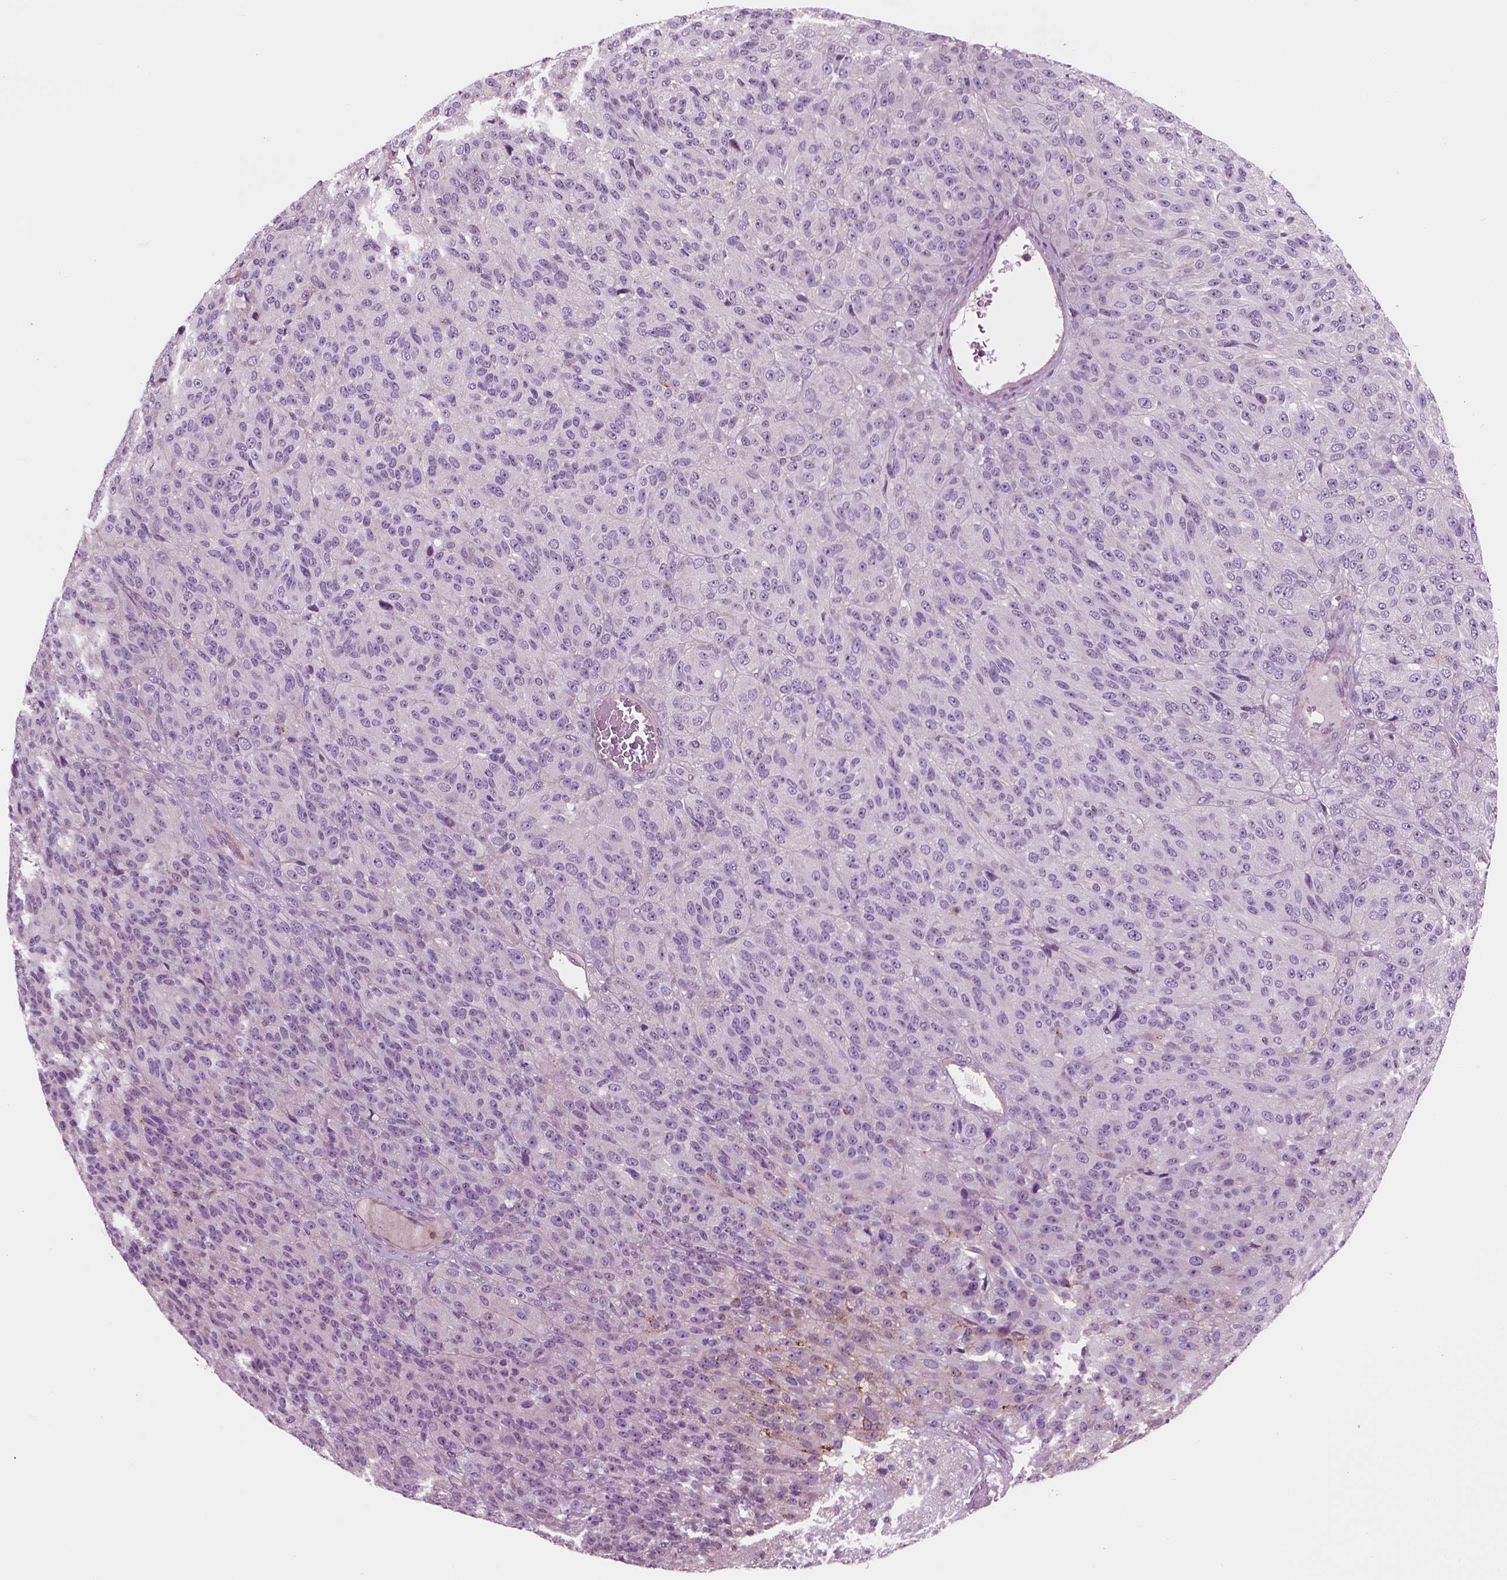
{"staining": {"intensity": "negative", "quantity": "none", "location": "none"}, "tissue": "melanoma", "cell_type": "Tumor cells", "image_type": "cancer", "snomed": [{"axis": "morphology", "description": "Malignant melanoma, Metastatic site"}, {"axis": "topography", "description": "Brain"}], "caption": "Image shows no significant protein expression in tumor cells of malignant melanoma (metastatic site).", "gene": "SLC2A3", "patient": {"sex": "female", "age": 56}}